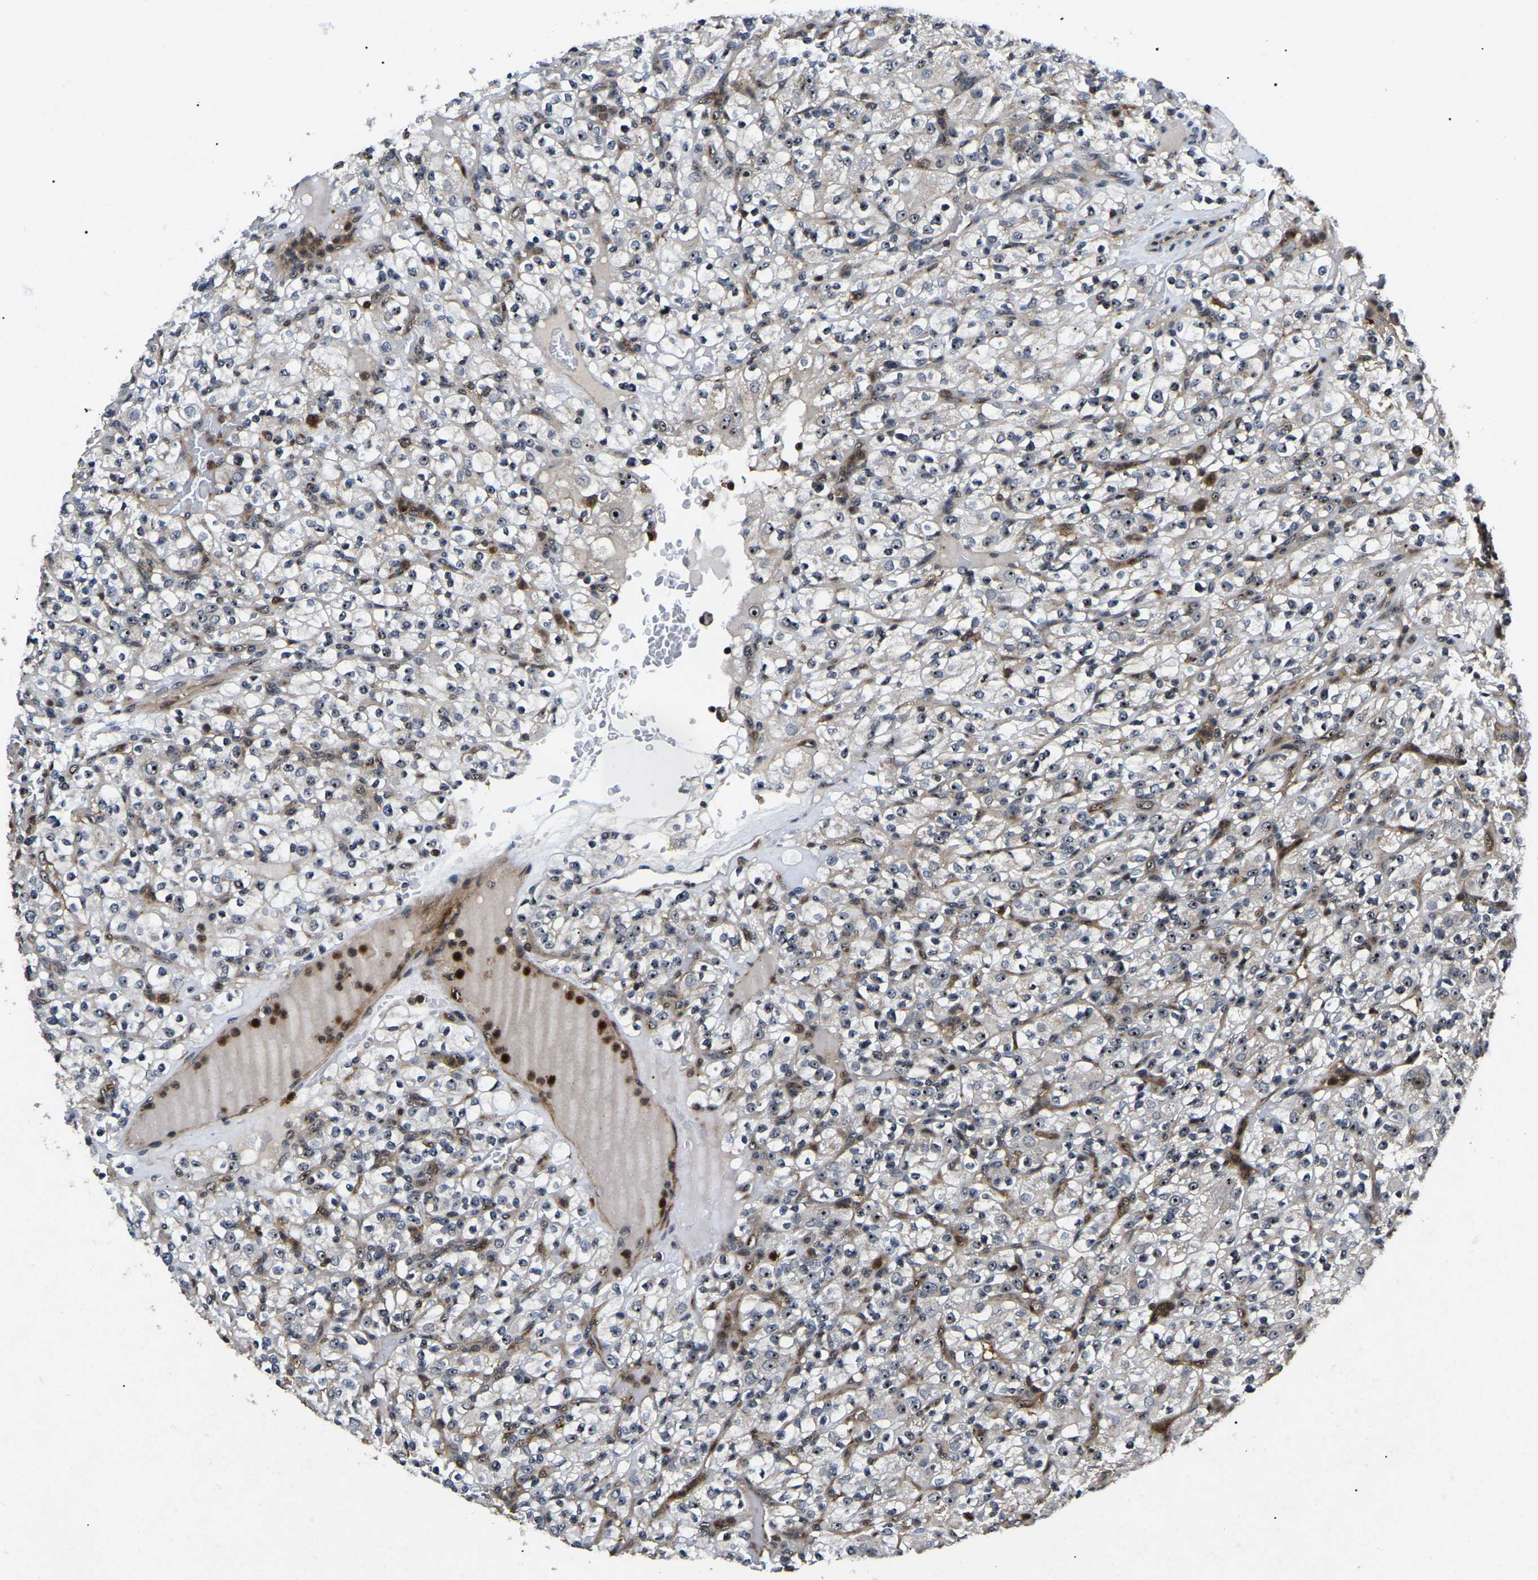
{"staining": {"intensity": "moderate", "quantity": "25%-75%", "location": "nuclear"}, "tissue": "renal cancer", "cell_type": "Tumor cells", "image_type": "cancer", "snomed": [{"axis": "morphology", "description": "Normal tissue, NOS"}, {"axis": "morphology", "description": "Adenocarcinoma, NOS"}, {"axis": "topography", "description": "Kidney"}], "caption": "Renal cancer stained with immunohistochemistry (IHC) shows moderate nuclear positivity in about 25%-75% of tumor cells.", "gene": "RBM28", "patient": {"sex": "female", "age": 72}}